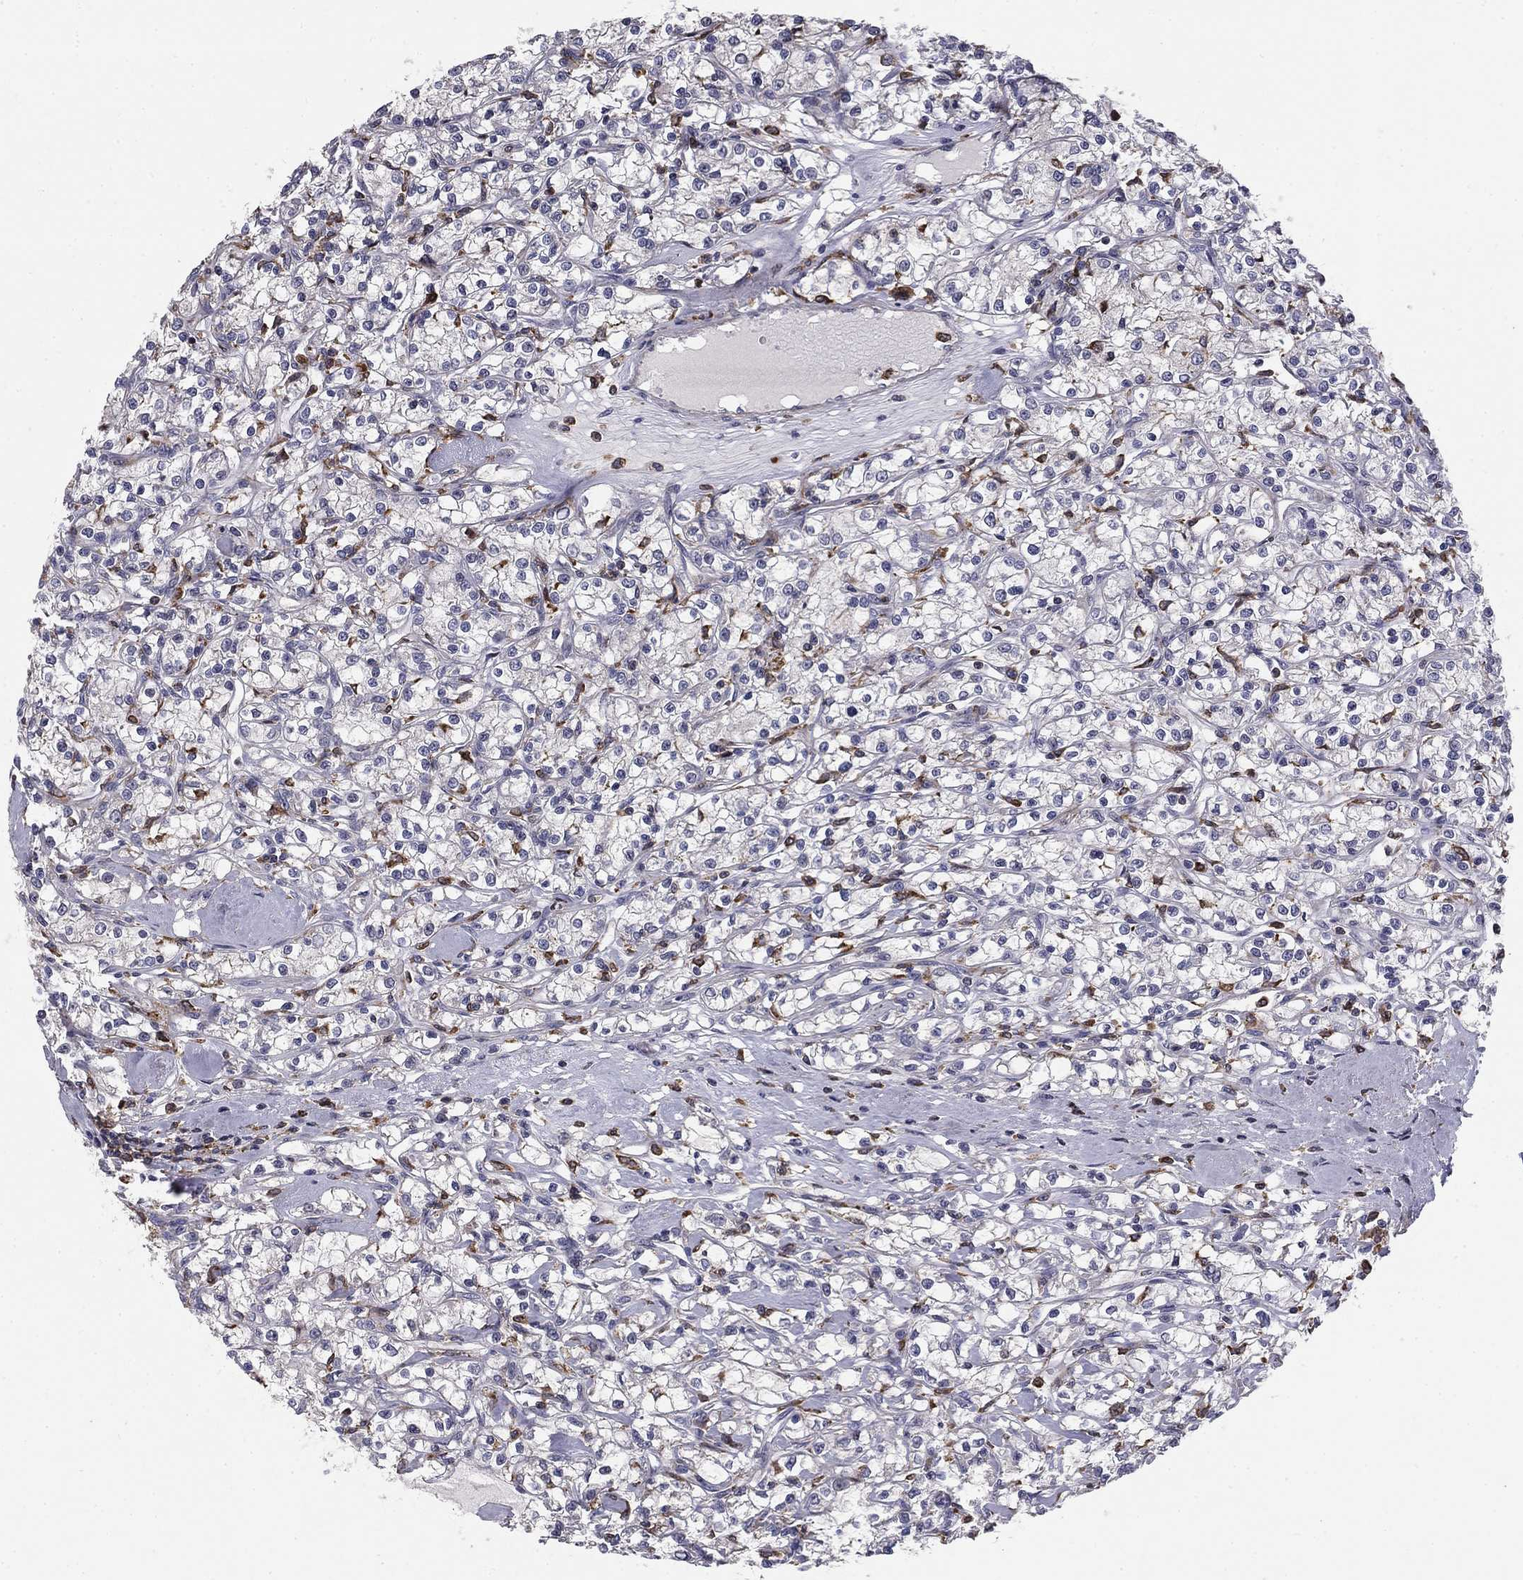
{"staining": {"intensity": "negative", "quantity": "none", "location": "none"}, "tissue": "renal cancer", "cell_type": "Tumor cells", "image_type": "cancer", "snomed": [{"axis": "morphology", "description": "Adenocarcinoma, NOS"}, {"axis": "topography", "description": "Kidney"}], "caption": "Immunohistochemistry photomicrograph of renal adenocarcinoma stained for a protein (brown), which exhibits no expression in tumor cells.", "gene": "PLCB2", "patient": {"sex": "female", "age": 59}}